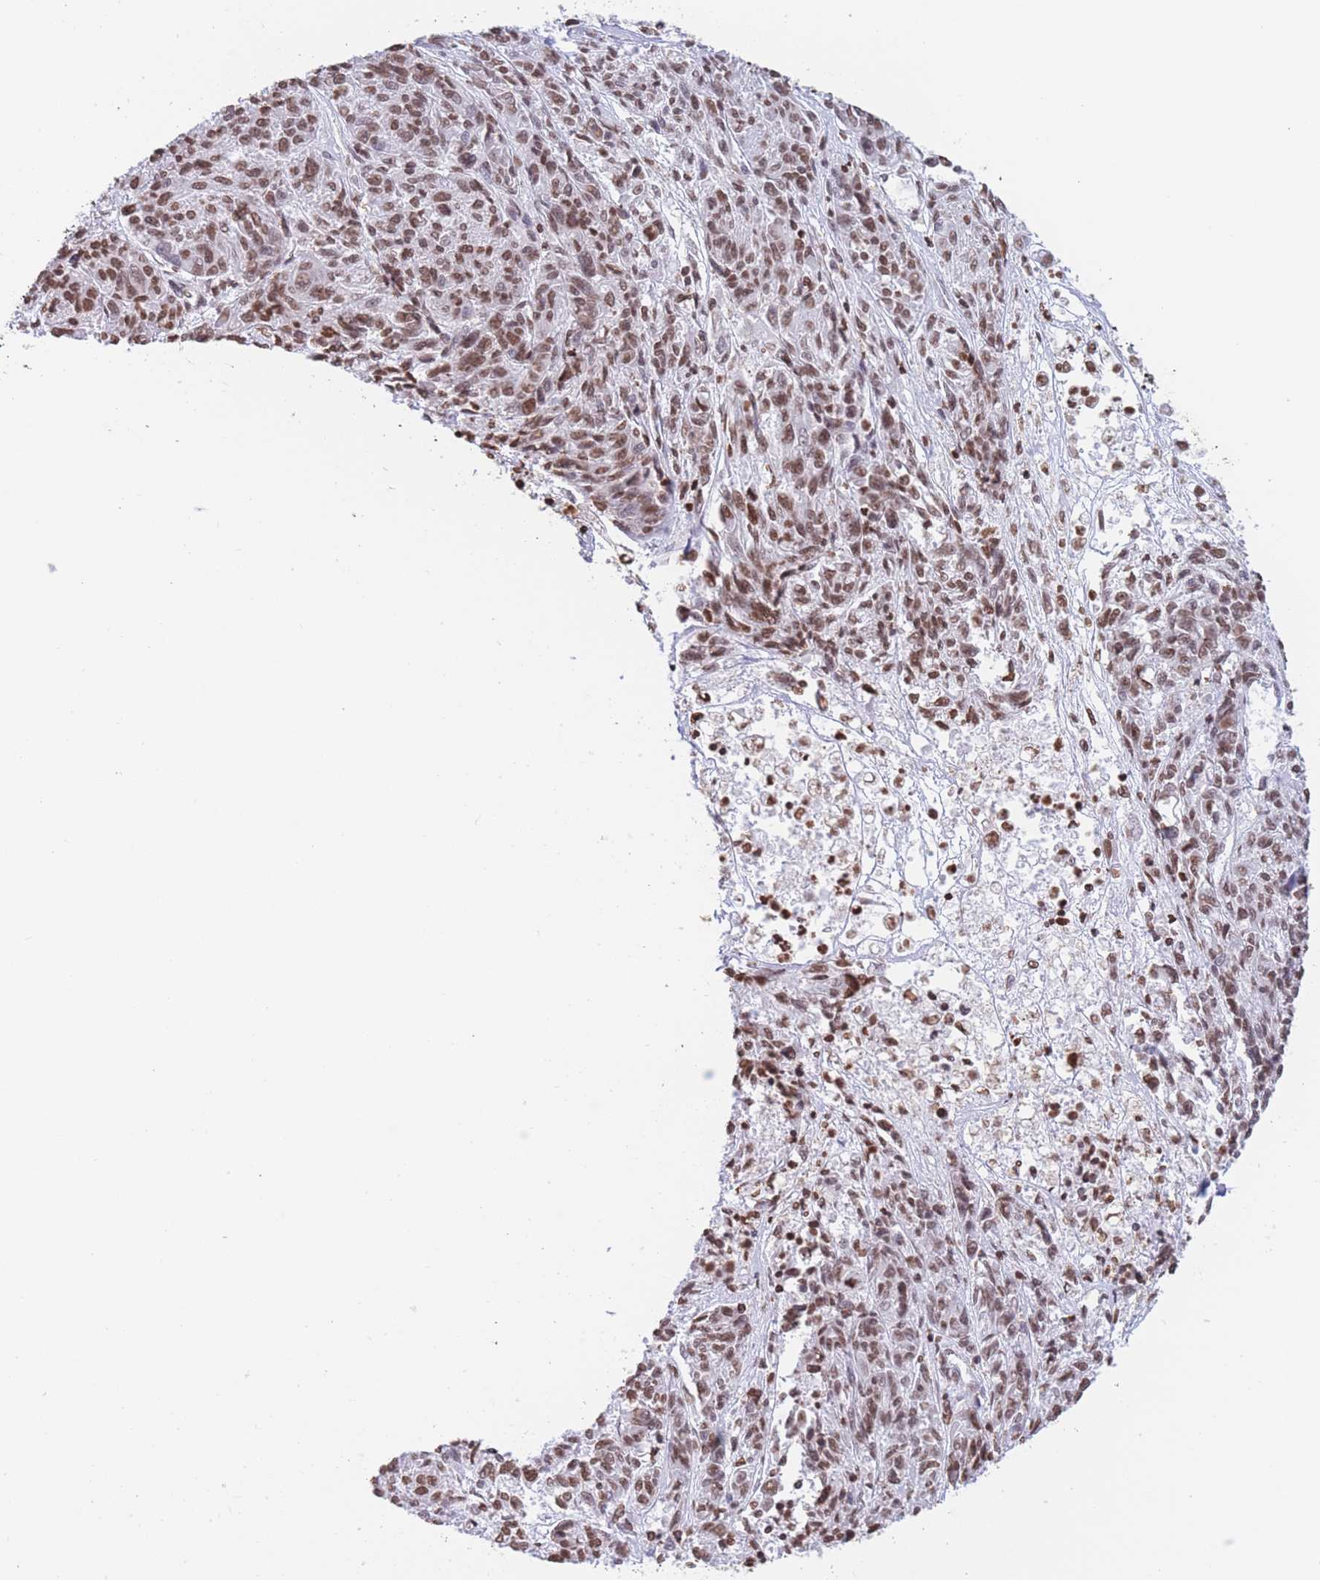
{"staining": {"intensity": "moderate", "quantity": ">75%", "location": "nuclear"}, "tissue": "melanoma", "cell_type": "Tumor cells", "image_type": "cancer", "snomed": [{"axis": "morphology", "description": "Malignant melanoma, NOS"}, {"axis": "topography", "description": "Skin"}], "caption": "Protein analysis of malignant melanoma tissue displays moderate nuclear staining in about >75% of tumor cells. Using DAB (3,3'-diaminobenzidine) (brown) and hematoxylin (blue) stains, captured at high magnification using brightfield microscopy.", "gene": "H2BC11", "patient": {"sex": "male", "age": 53}}